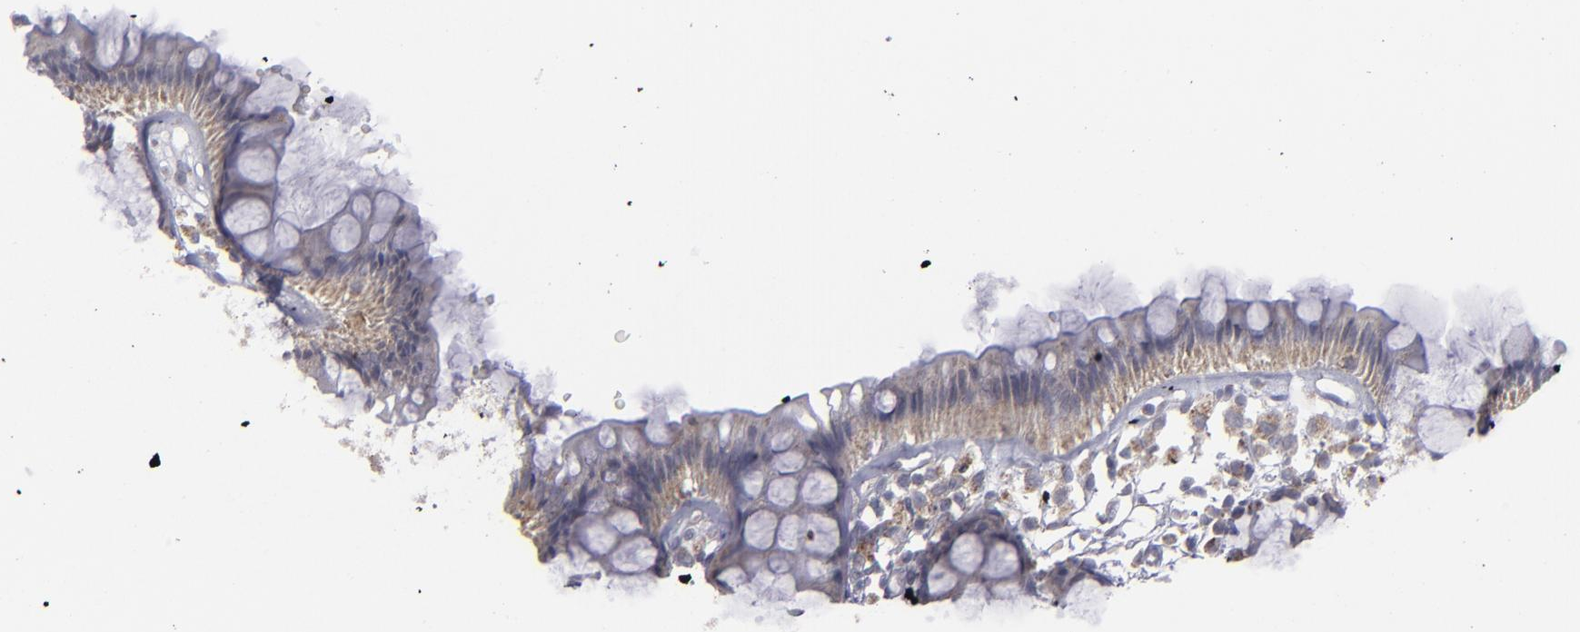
{"staining": {"intensity": "moderate", "quantity": ">75%", "location": "cytoplasmic/membranous"}, "tissue": "rectum", "cell_type": "Glandular cells", "image_type": "normal", "snomed": [{"axis": "morphology", "description": "Normal tissue, NOS"}, {"axis": "topography", "description": "Rectum"}], "caption": "Rectum stained with immunohistochemistry demonstrates moderate cytoplasmic/membranous expression in about >75% of glandular cells. Nuclei are stained in blue.", "gene": "MYOM2", "patient": {"sex": "female", "age": 66}}